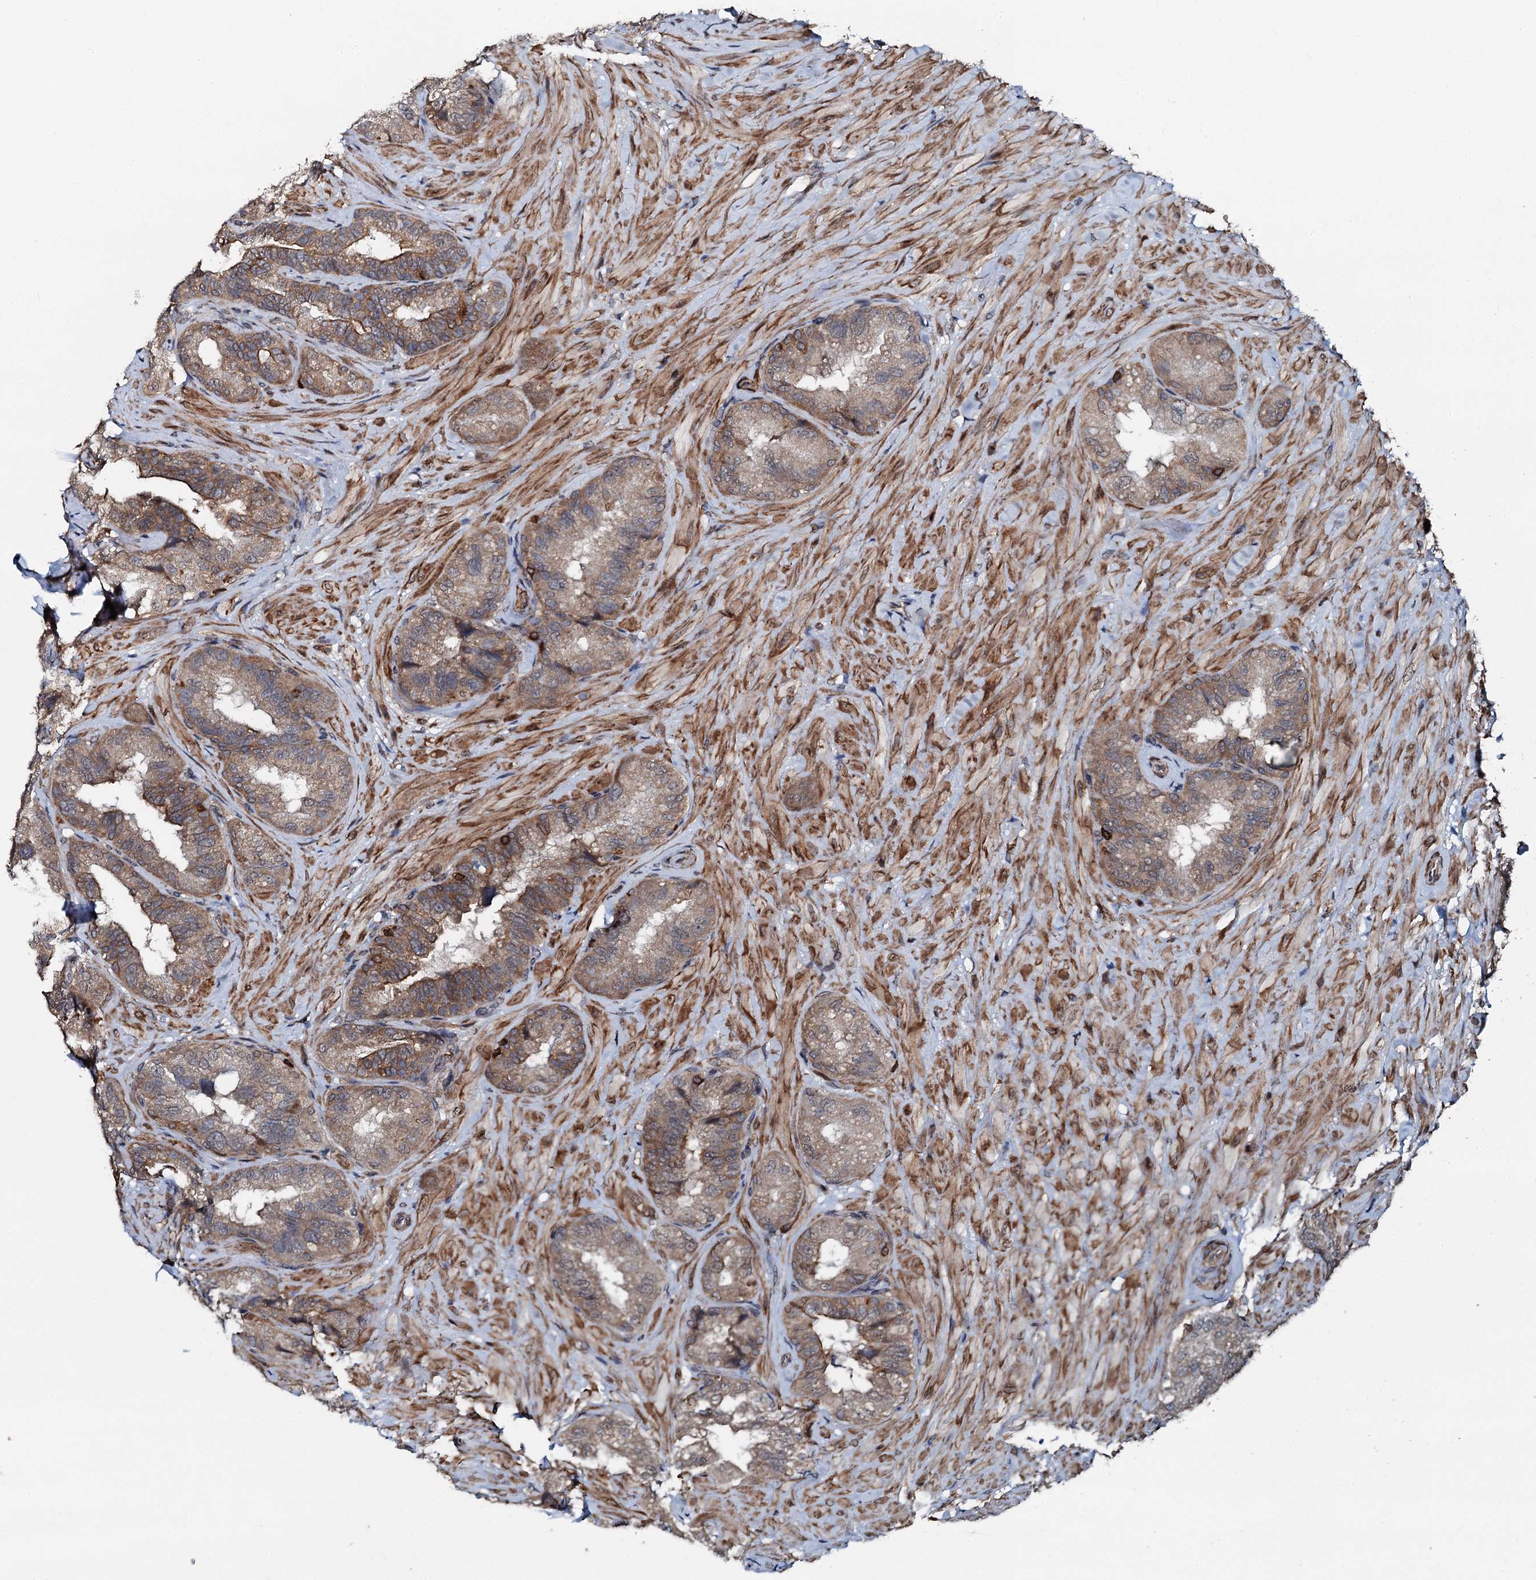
{"staining": {"intensity": "moderate", "quantity": ">75%", "location": "cytoplasmic/membranous"}, "tissue": "seminal vesicle", "cell_type": "Glandular cells", "image_type": "normal", "snomed": [{"axis": "morphology", "description": "Normal tissue, NOS"}, {"axis": "topography", "description": "Prostate and seminal vesicle, NOS"}, {"axis": "topography", "description": "Prostate"}, {"axis": "topography", "description": "Seminal veicle"}], "caption": "A photomicrograph showing moderate cytoplasmic/membranous staining in approximately >75% of glandular cells in normal seminal vesicle, as visualized by brown immunohistochemical staining.", "gene": "EDC4", "patient": {"sex": "male", "age": 67}}